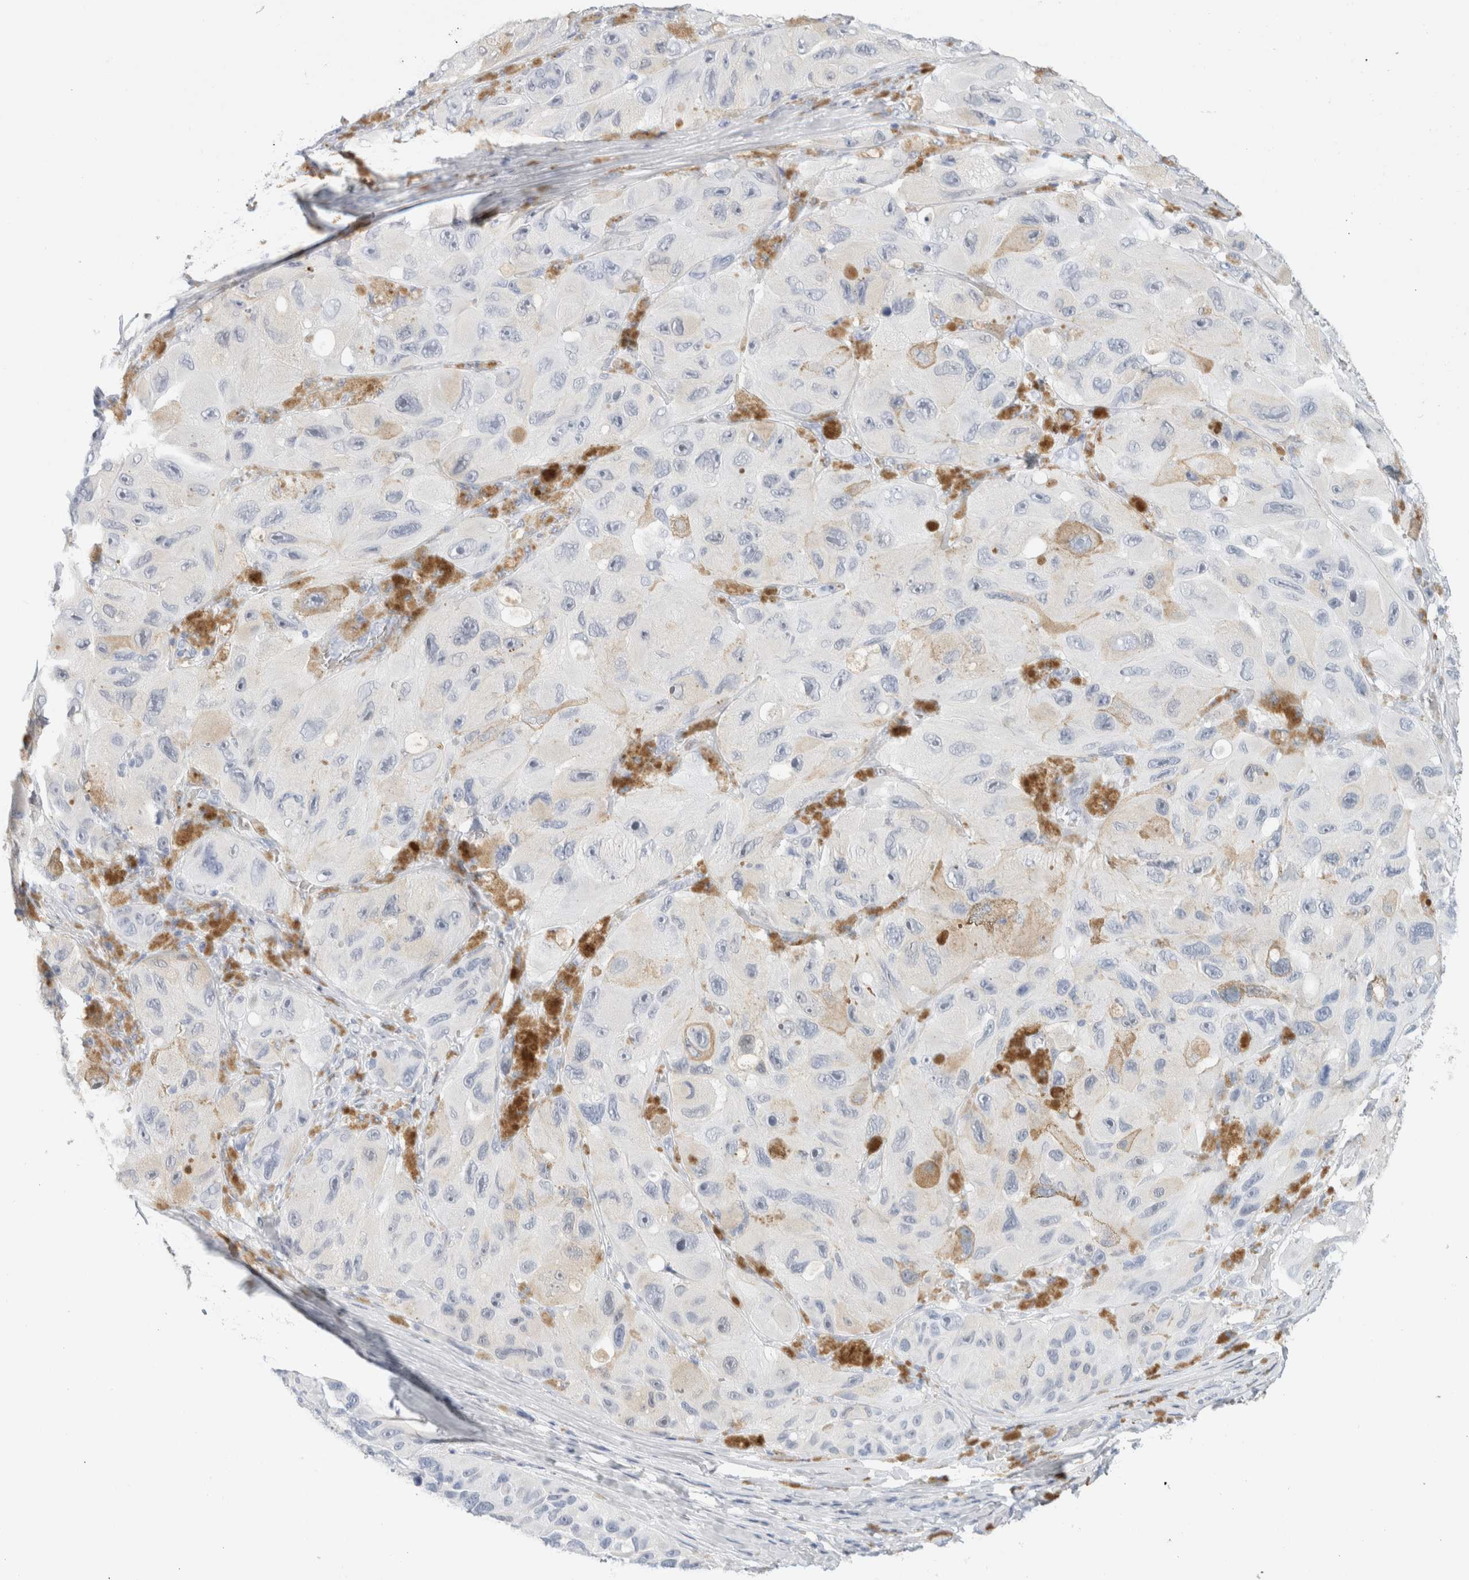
{"staining": {"intensity": "negative", "quantity": "none", "location": "none"}, "tissue": "melanoma", "cell_type": "Tumor cells", "image_type": "cancer", "snomed": [{"axis": "morphology", "description": "Malignant melanoma, NOS"}, {"axis": "topography", "description": "Skin"}], "caption": "The image demonstrates no staining of tumor cells in melanoma. The staining was performed using DAB (3,3'-diaminobenzidine) to visualize the protein expression in brown, while the nuclei were stained in blue with hematoxylin (Magnification: 20x).", "gene": "ARG1", "patient": {"sex": "female", "age": 73}}